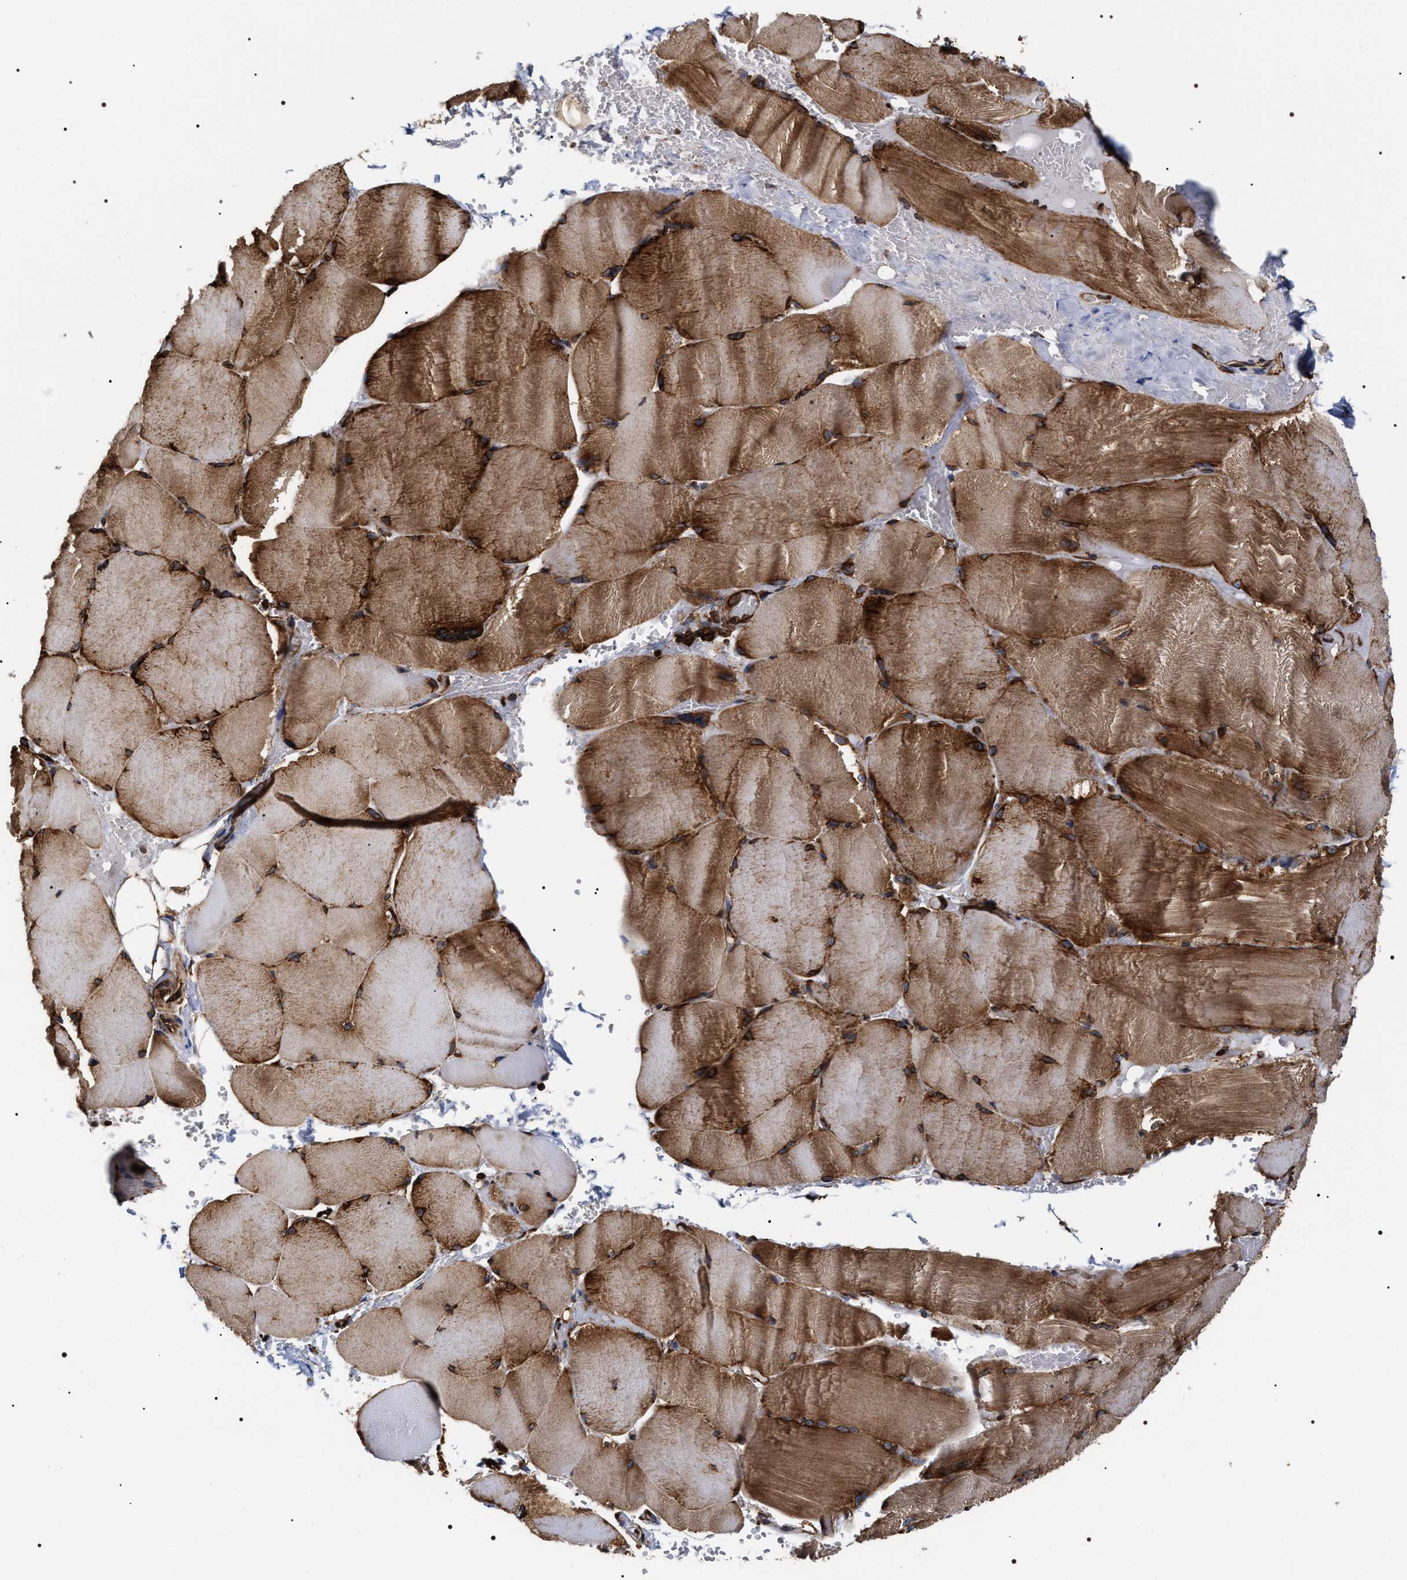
{"staining": {"intensity": "strong", "quantity": "25%-75%", "location": "cytoplasmic/membranous"}, "tissue": "skeletal muscle", "cell_type": "Myocytes", "image_type": "normal", "snomed": [{"axis": "morphology", "description": "Normal tissue, NOS"}, {"axis": "topography", "description": "Skin"}, {"axis": "topography", "description": "Skeletal muscle"}], "caption": "Skeletal muscle stained with a protein marker demonstrates strong staining in myocytes.", "gene": "SERBP1", "patient": {"sex": "male", "age": 83}}